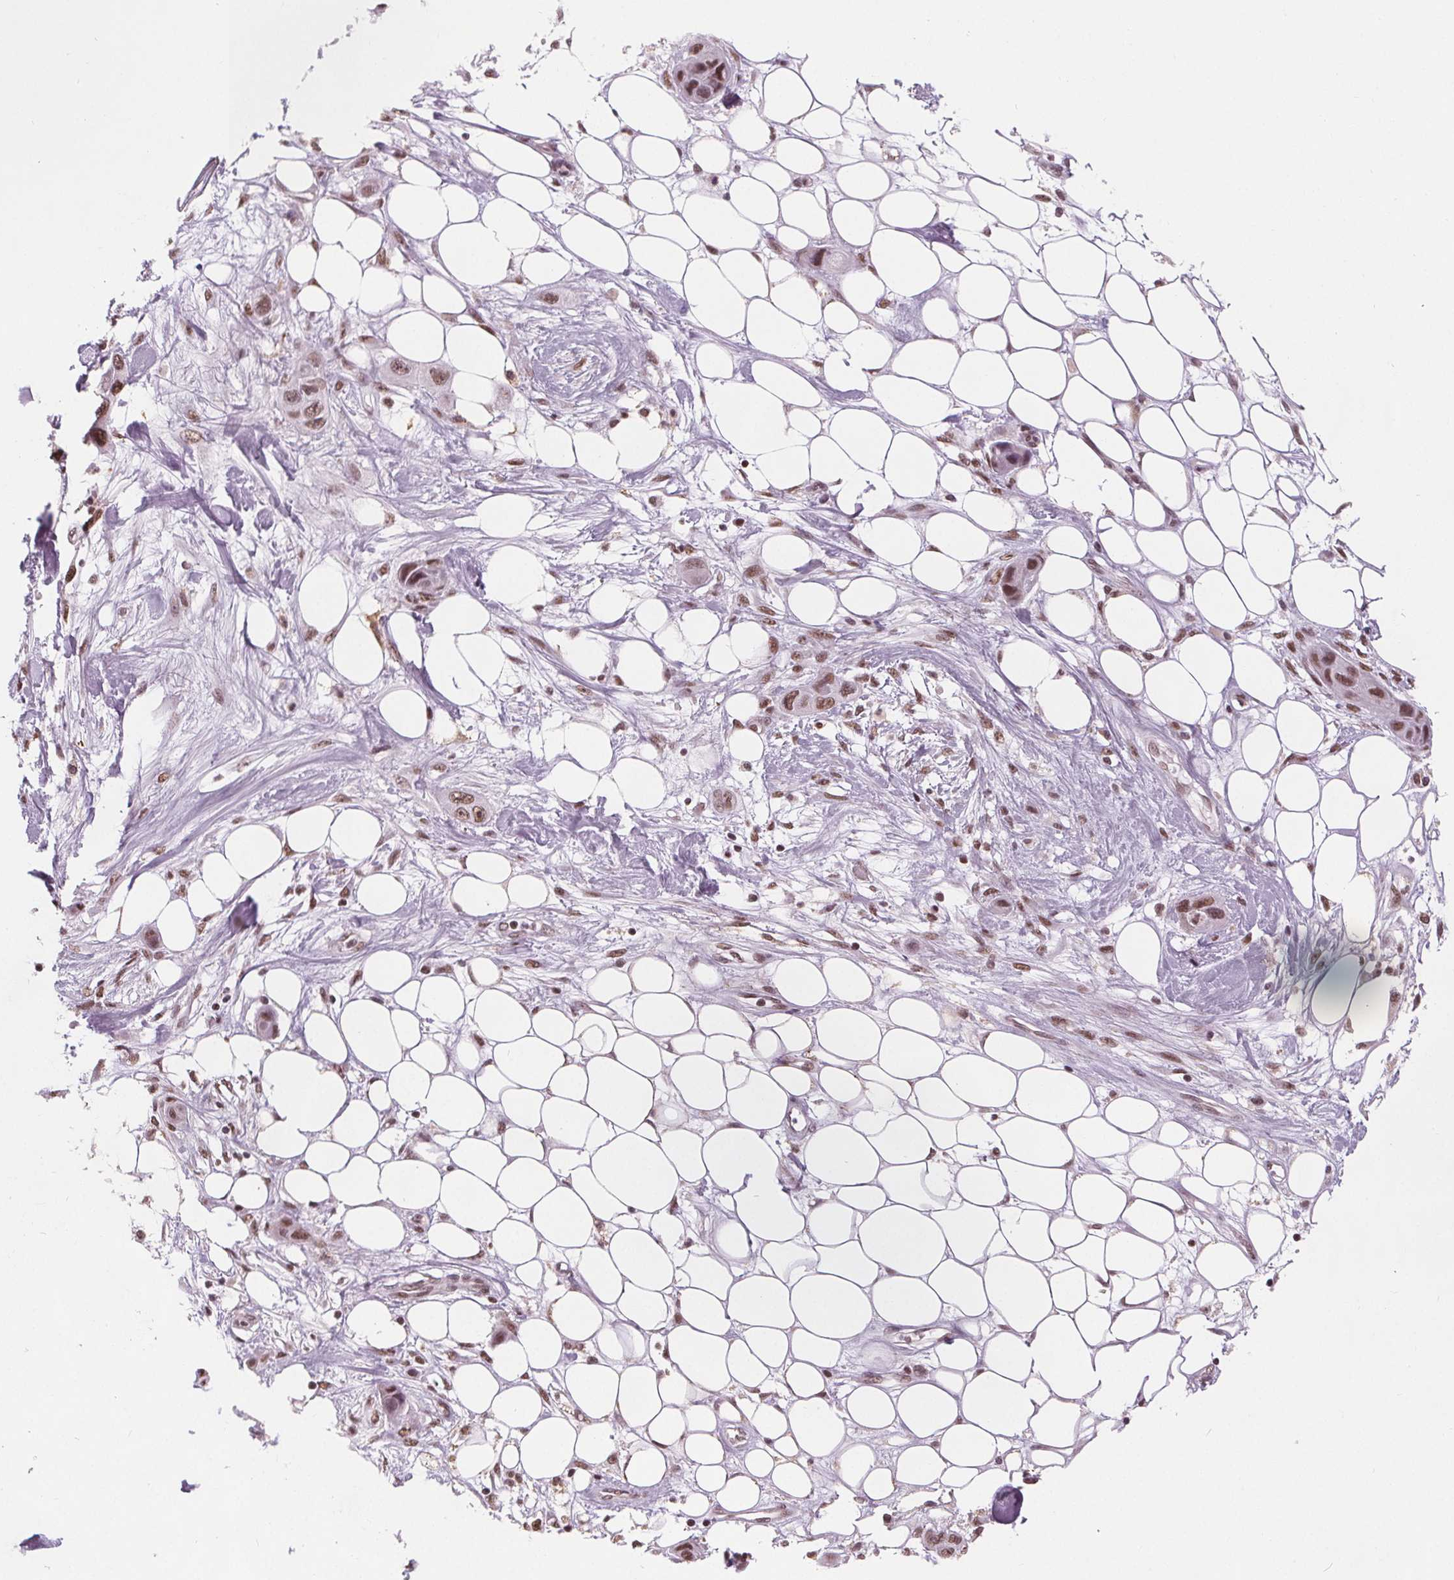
{"staining": {"intensity": "moderate", "quantity": ">75%", "location": "nuclear"}, "tissue": "skin cancer", "cell_type": "Tumor cells", "image_type": "cancer", "snomed": [{"axis": "morphology", "description": "Squamous cell carcinoma, NOS"}, {"axis": "topography", "description": "Skin"}], "caption": "High-magnification brightfield microscopy of skin cancer (squamous cell carcinoma) stained with DAB (brown) and counterstained with hematoxylin (blue). tumor cells exhibit moderate nuclear expression is seen in approximately>75% of cells.", "gene": "DPM2", "patient": {"sex": "male", "age": 79}}